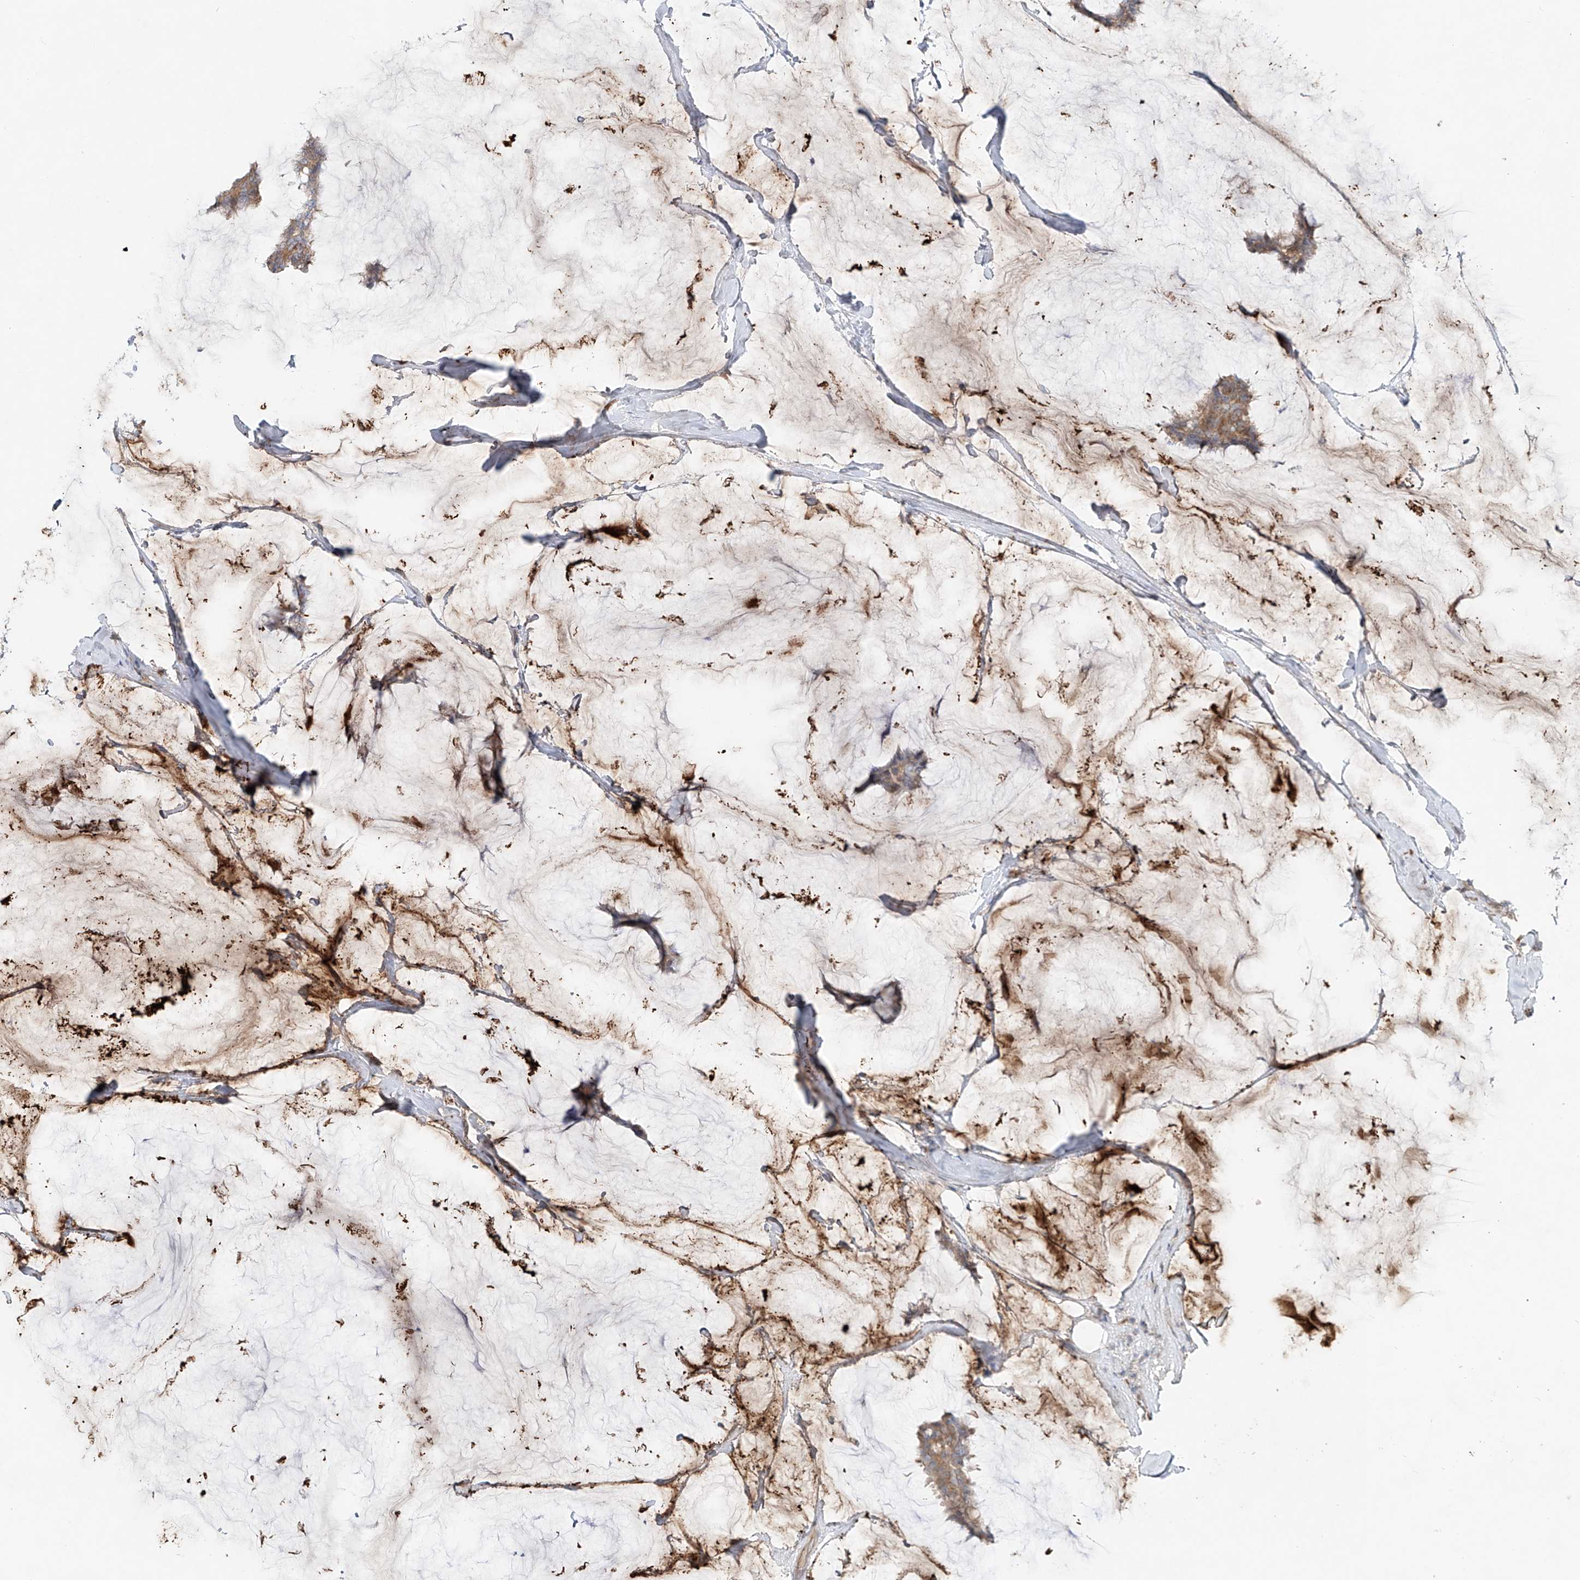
{"staining": {"intensity": "weak", "quantity": ">75%", "location": "cytoplasmic/membranous"}, "tissue": "breast cancer", "cell_type": "Tumor cells", "image_type": "cancer", "snomed": [{"axis": "morphology", "description": "Duct carcinoma"}, {"axis": "topography", "description": "Breast"}], "caption": "Intraductal carcinoma (breast) stained with DAB immunohistochemistry demonstrates low levels of weak cytoplasmic/membranous positivity in about >75% of tumor cells.", "gene": "TJAP1", "patient": {"sex": "female", "age": 93}}